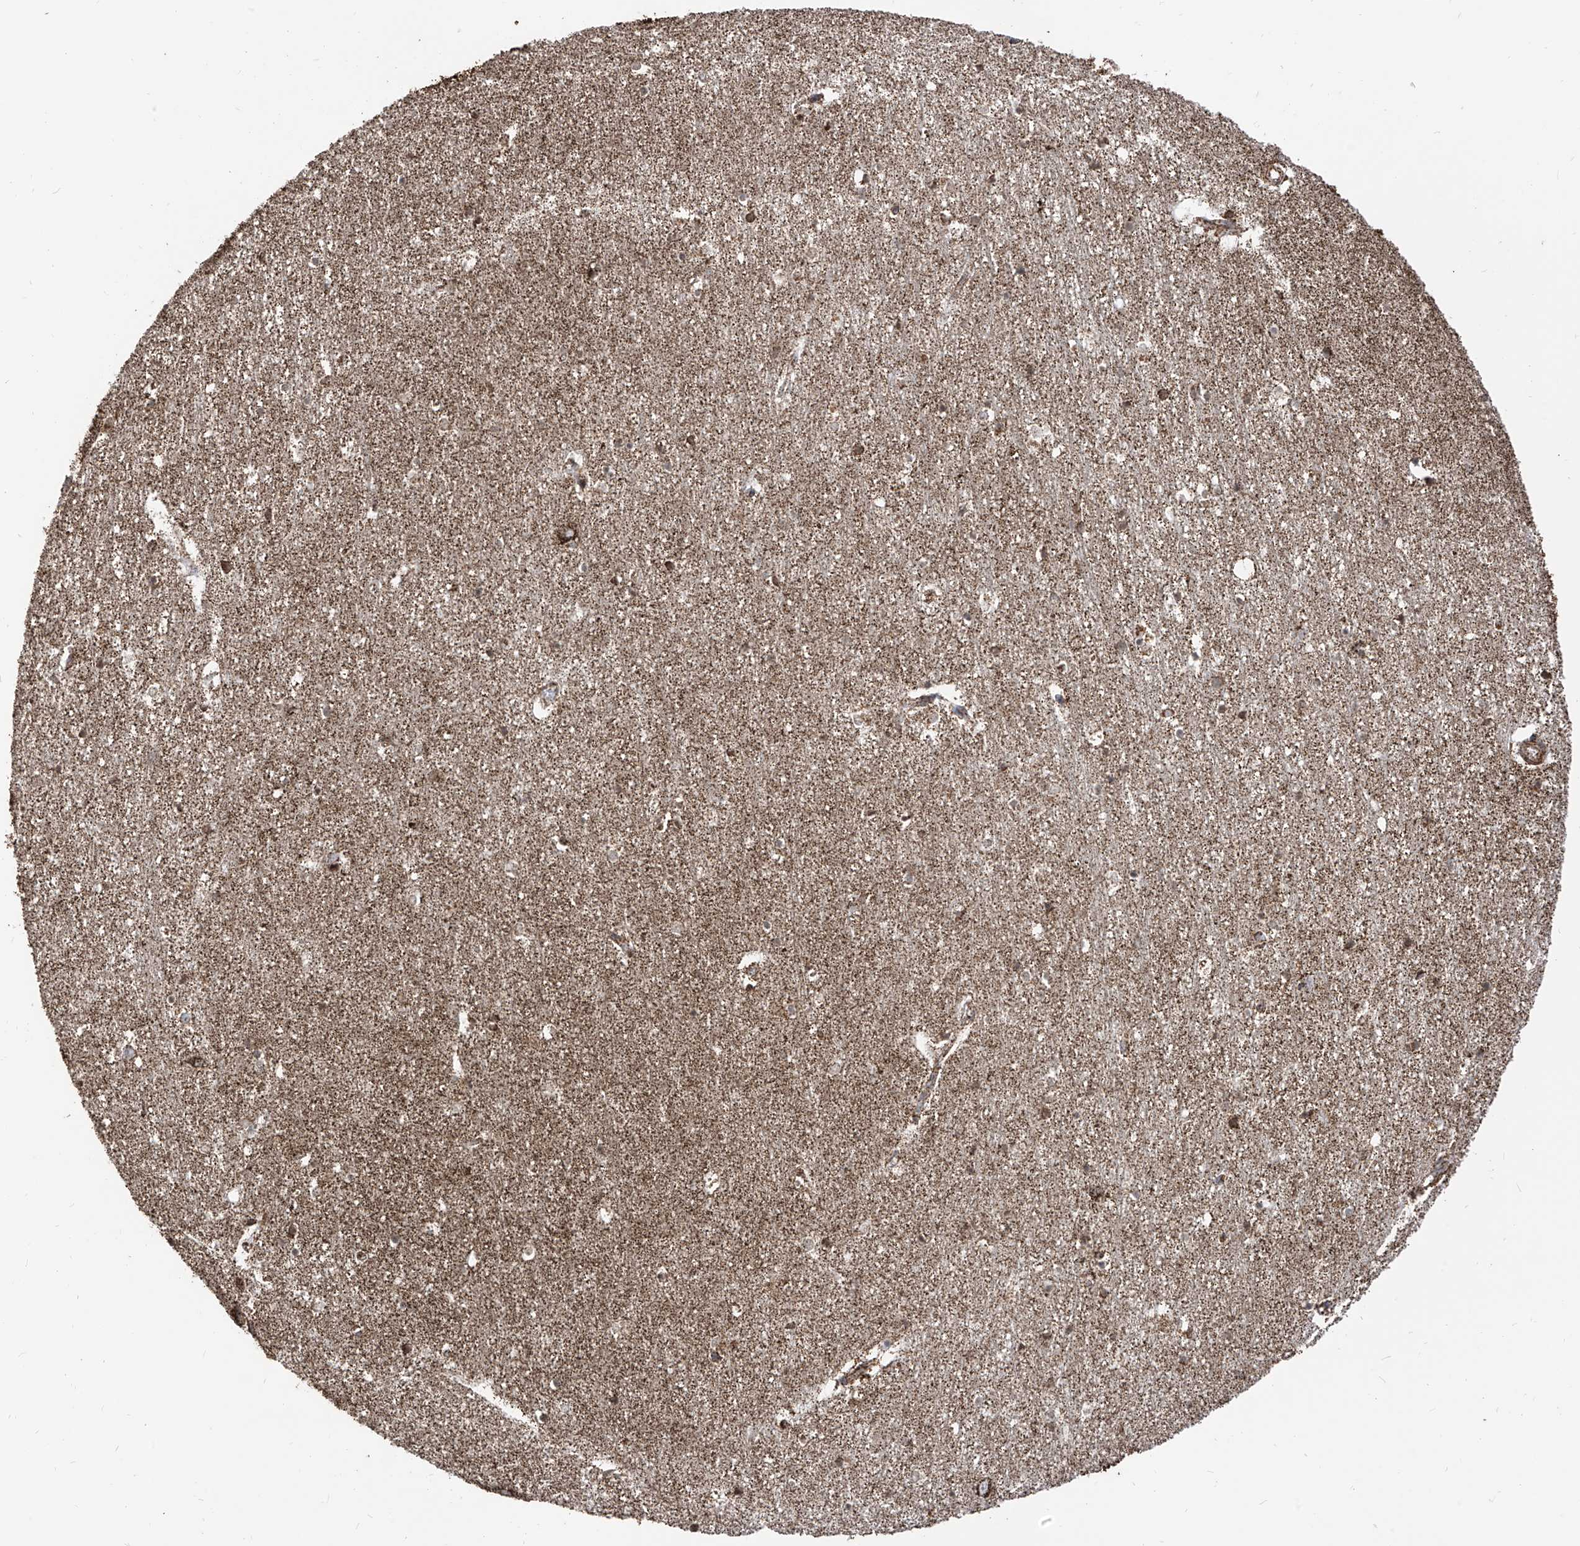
{"staining": {"intensity": "moderate", "quantity": ">75%", "location": "cytoplasmic/membranous"}, "tissue": "hippocampus", "cell_type": "Glial cells", "image_type": "normal", "snomed": [{"axis": "morphology", "description": "Normal tissue, NOS"}, {"axis": "topography", "description": "Hippocampus"}], "caption": "Immunohistochemistry (IHC) micrograph of benign hippocampus: hippocampus stained using immunohistochemistry (IHC) demonstrates medium levels of moderate protein expression localized specifically in the cytoplasmic/membranous of glial cells, appearing as a cytoplasmic/membranous brown color.", "gene": "COX5B", "patient": {"sex": "female", "age": 64}}